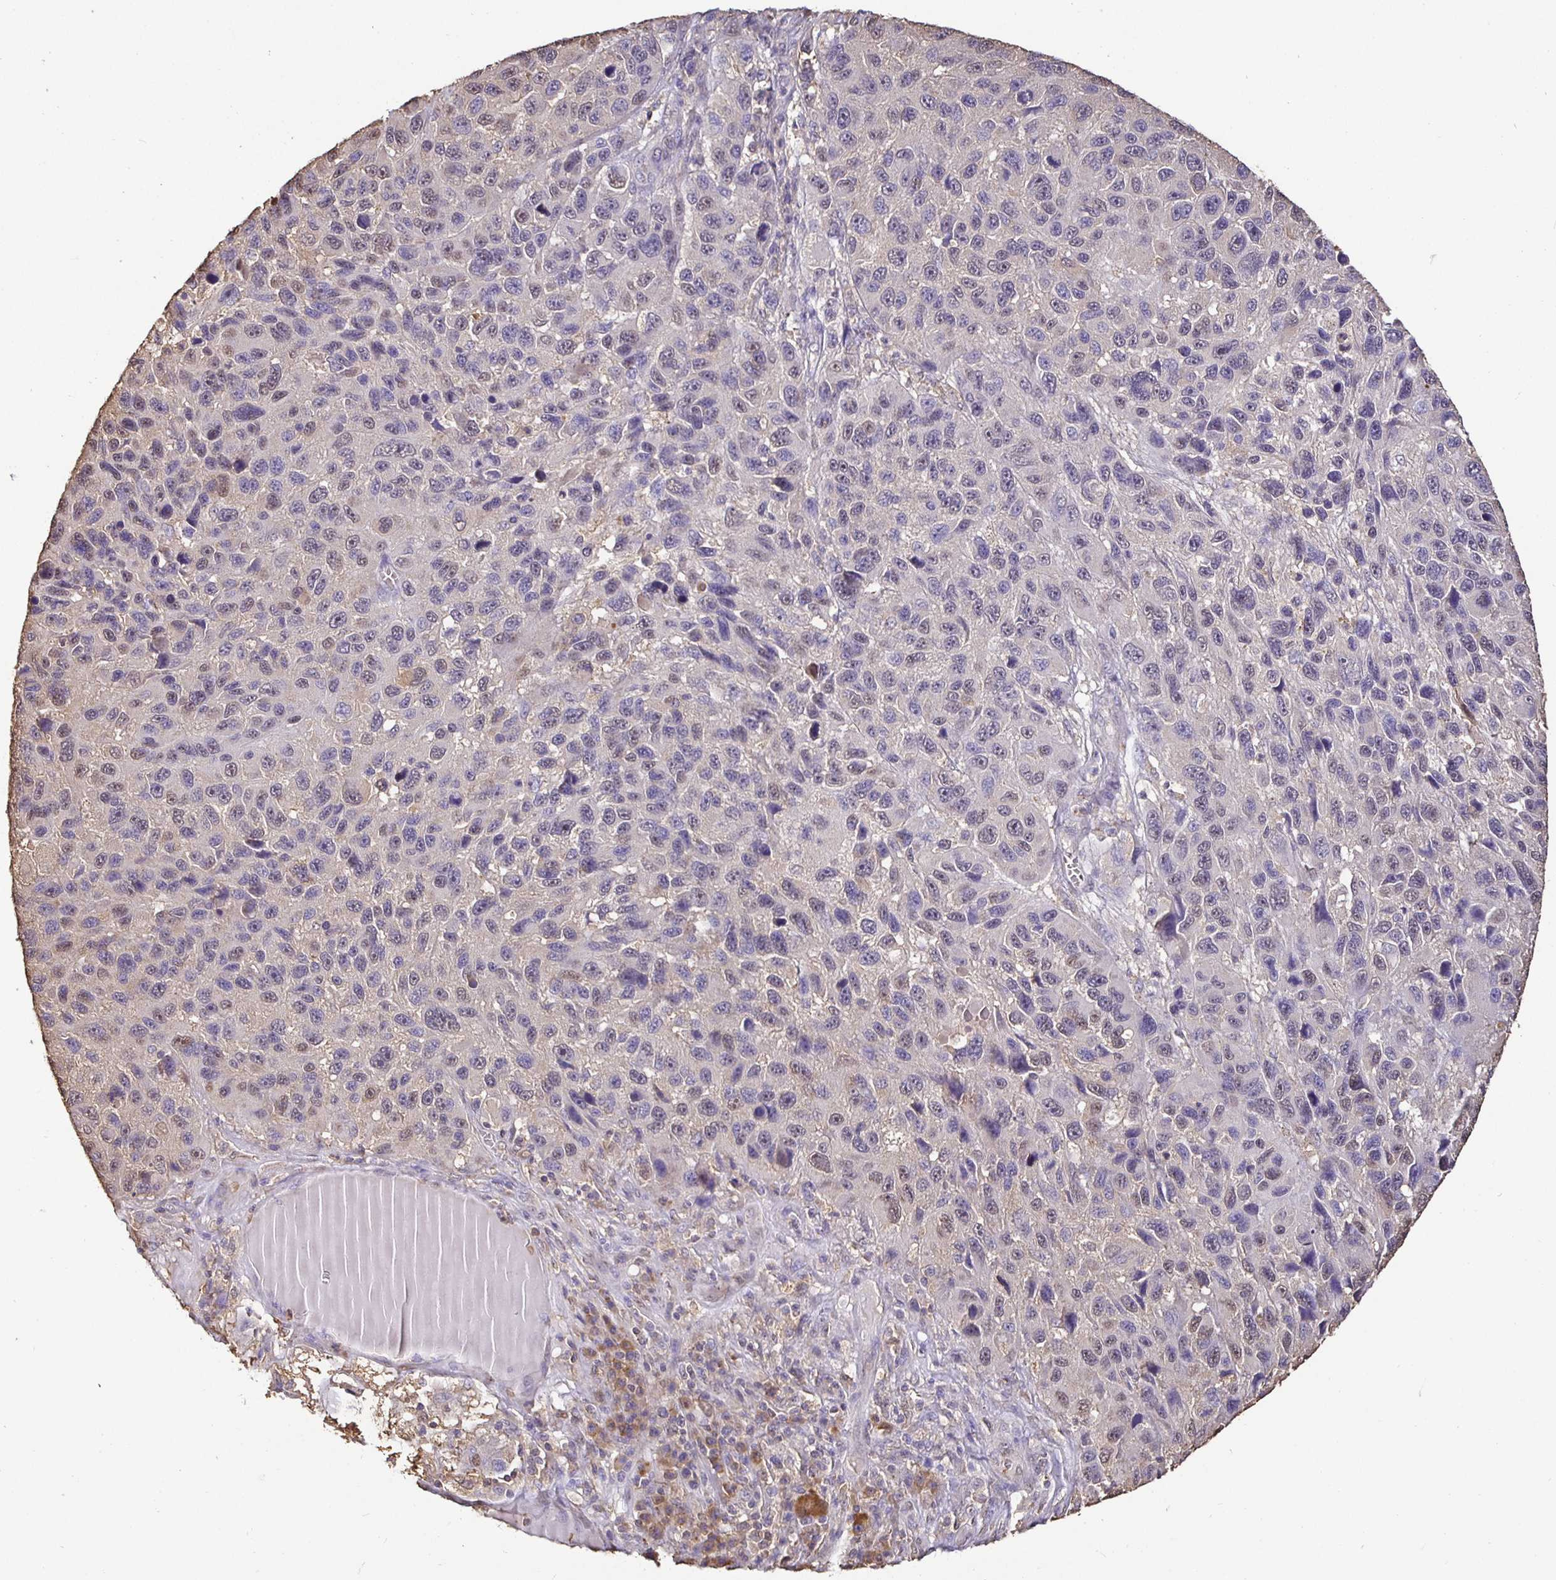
{"staining": {"intensity": "negative", "quantity": "none", "location": "none"}, "tissue": "melanoma", "cell_type": "Tumor cells", "image_type": "cancer", "snomed": [{"axis": "morphology", "description": "Malignant melanoma, NOS"}, {"axis": "topography", "description": "Skin"}], "caption": "The micrograph demonstrates no staining of tumor cells in melanoma.", "gene": "MAPK8IP3", "patient": {"sex": "male", "age": 53}}